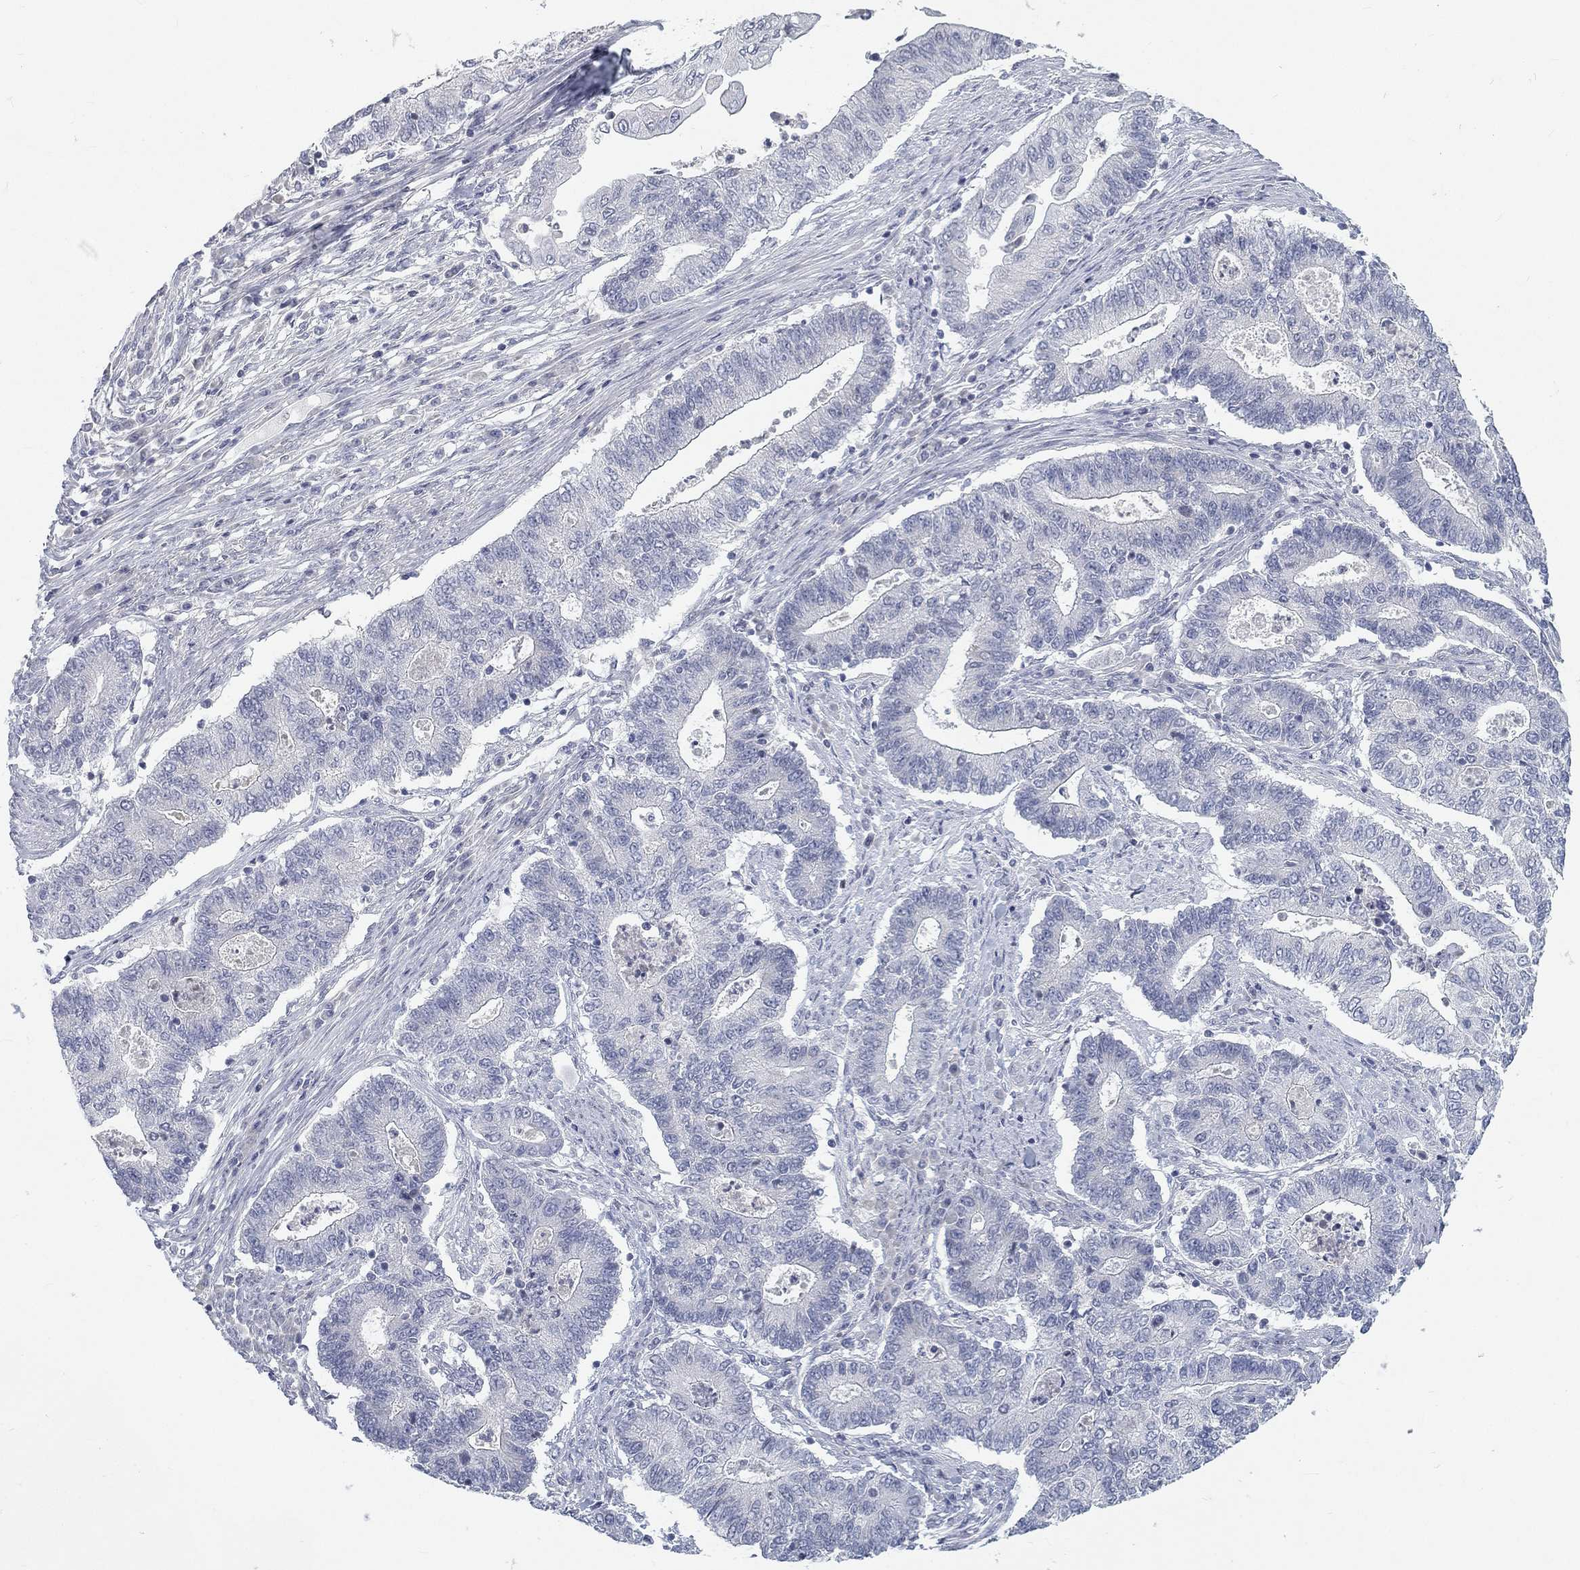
{"staining": {"intensity": "negative", "quantity": "none", "location": "none"}, "tissue": "endometrial cancer", "cell_type": "Tumor cells", "image_type": "cancer", "snomed": [{"axis": "morphology", "description": "Adenocarcinoma, NOS"}, {"axis": "topography", "description": "Uterus"}, {"axis": "topography", "description": "Endometrium"}], "caption": "Histopathology image shows no significant protein positivity in tumor cells of endometrial adenocarcinoma.", "gene": "ATP1A3", "patient": {"sex": "female", "age": 54}}